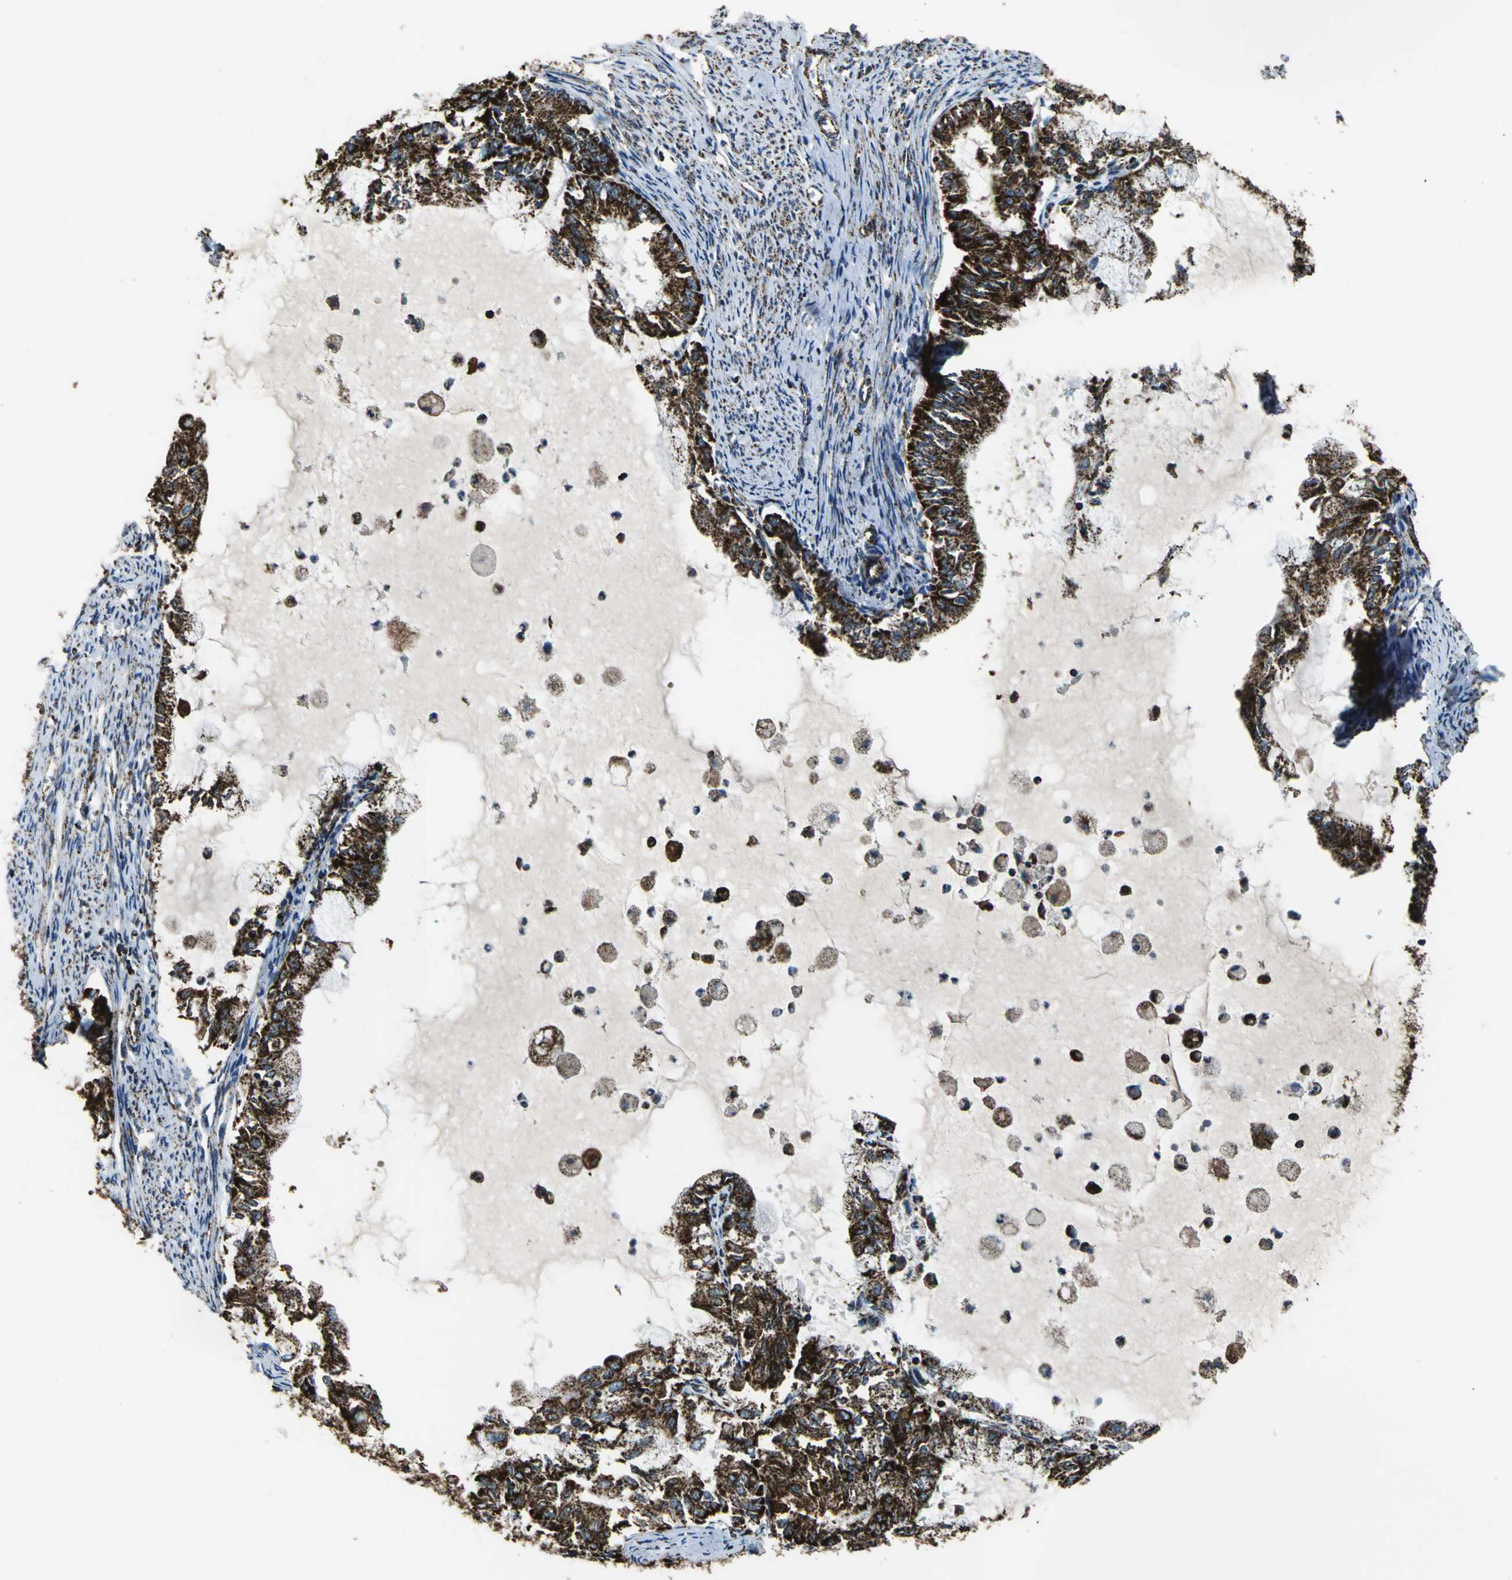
{"staining": {"intensity": "strong", "quantity": ">75%", "location": "cytoplasmic/membranous"}, "tissue": "endometrial cancer", "cell_type": "Tumor cells", "image_type": "cancer", "snomed": [{"axis": "morphology", "description": "Adenocarcinoma, NOS"}, {"axis": "topography", "description": "Endometrium"}], "caption": "IHC staining of adenocarcinoma (endometrial), which demonstrates high levels of strong cytoplasmic/membranous staining in about >75% of tumor cells indicating strong cytoplasmic/membranous protein expression. The staining was performed using DAB (3,3'-diaminobenzidine) (brown) for protein detection and nuclei were counterstained in hematoxylin (blue).", "gene": "ECH1", "patient": {"sex": "female", "age": 86}}